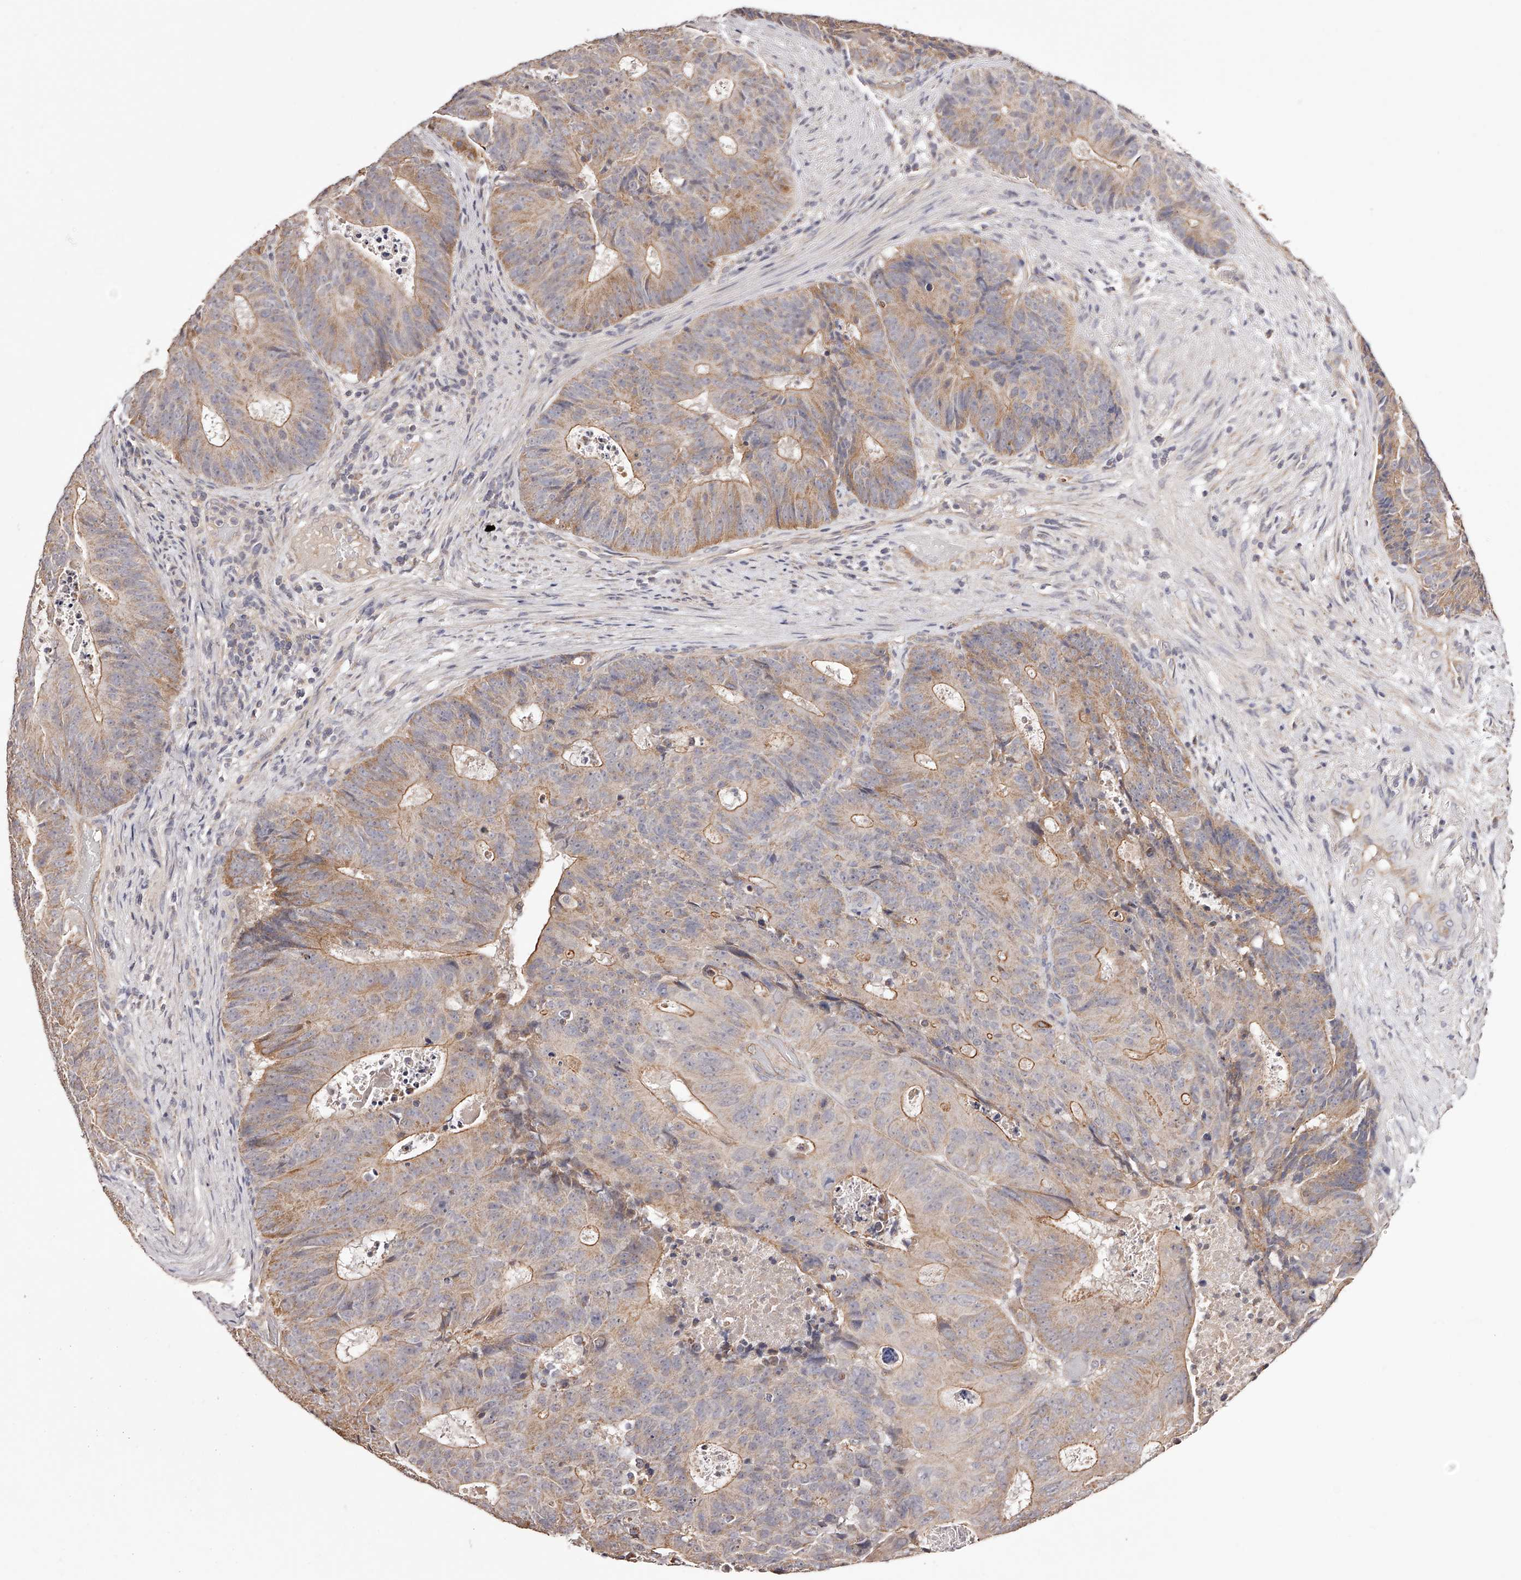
{"staining": {"intensity": "weak", "quantity": ">75%", "location": "cytoplasmic/membranous"}, "tissue": "colorectal cancer", "cell_type": "Tumor cells", "image_type": "cancer", "snomed": [{"axis": "morphology", "description": "Adenocarcinoma, NOS"}, {"axis": "topography", "description": "Colon"}], "caption": "Protein staining of colorectal adenocarcinoma tissue reveals weak cytoplasmic/membranous positivity in approximately >75% of tumor cells. Immunohistochemistry (ihc) stains the protein in brown and the nuclei are stained blue.", "gene": "USP21", "patient": {"sex": "male", "age": 87}}